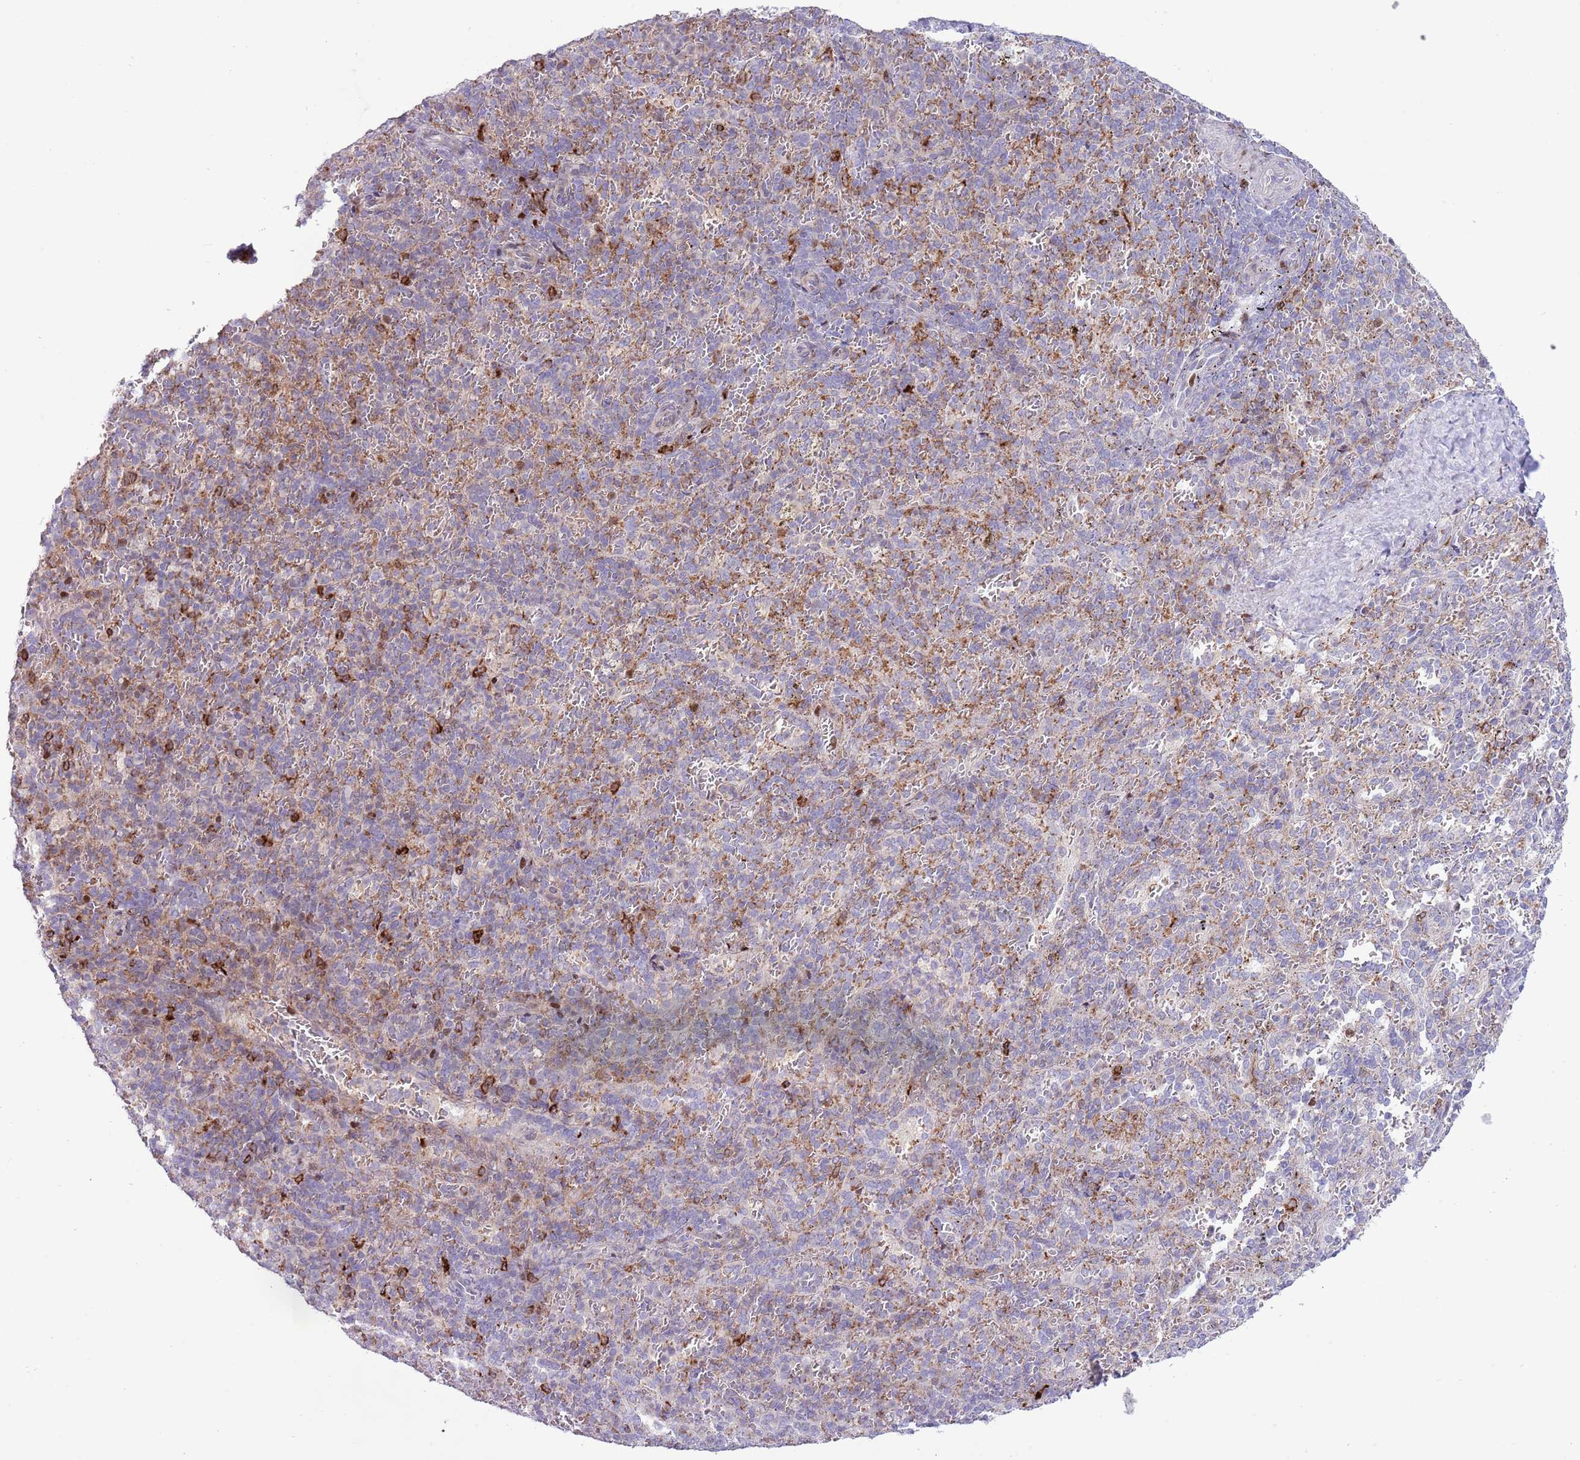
{"staining": {"intensity": "strong", "quantity": "<25%", "location": "cytoplasmic/membranous,nuclear"}, "tissue": "spleen", "cell_type": "Cells in red pulp", "image_type": "normal", "snomed": [{"axis": "morphology", "description": "Normal tissue, NOS"}, {"axis": "topography", "description": "Spleen"}], "caption": "Immunohistochemistry (IHC) (DAB) staining of unremarkable human spleen exhibits strong cytoplasmic/membranous,nuclear protein expression in approximately <25% of cells in red pulp.", "gene": "ANO8", "patient": {"sex": "female", "age": 21}}